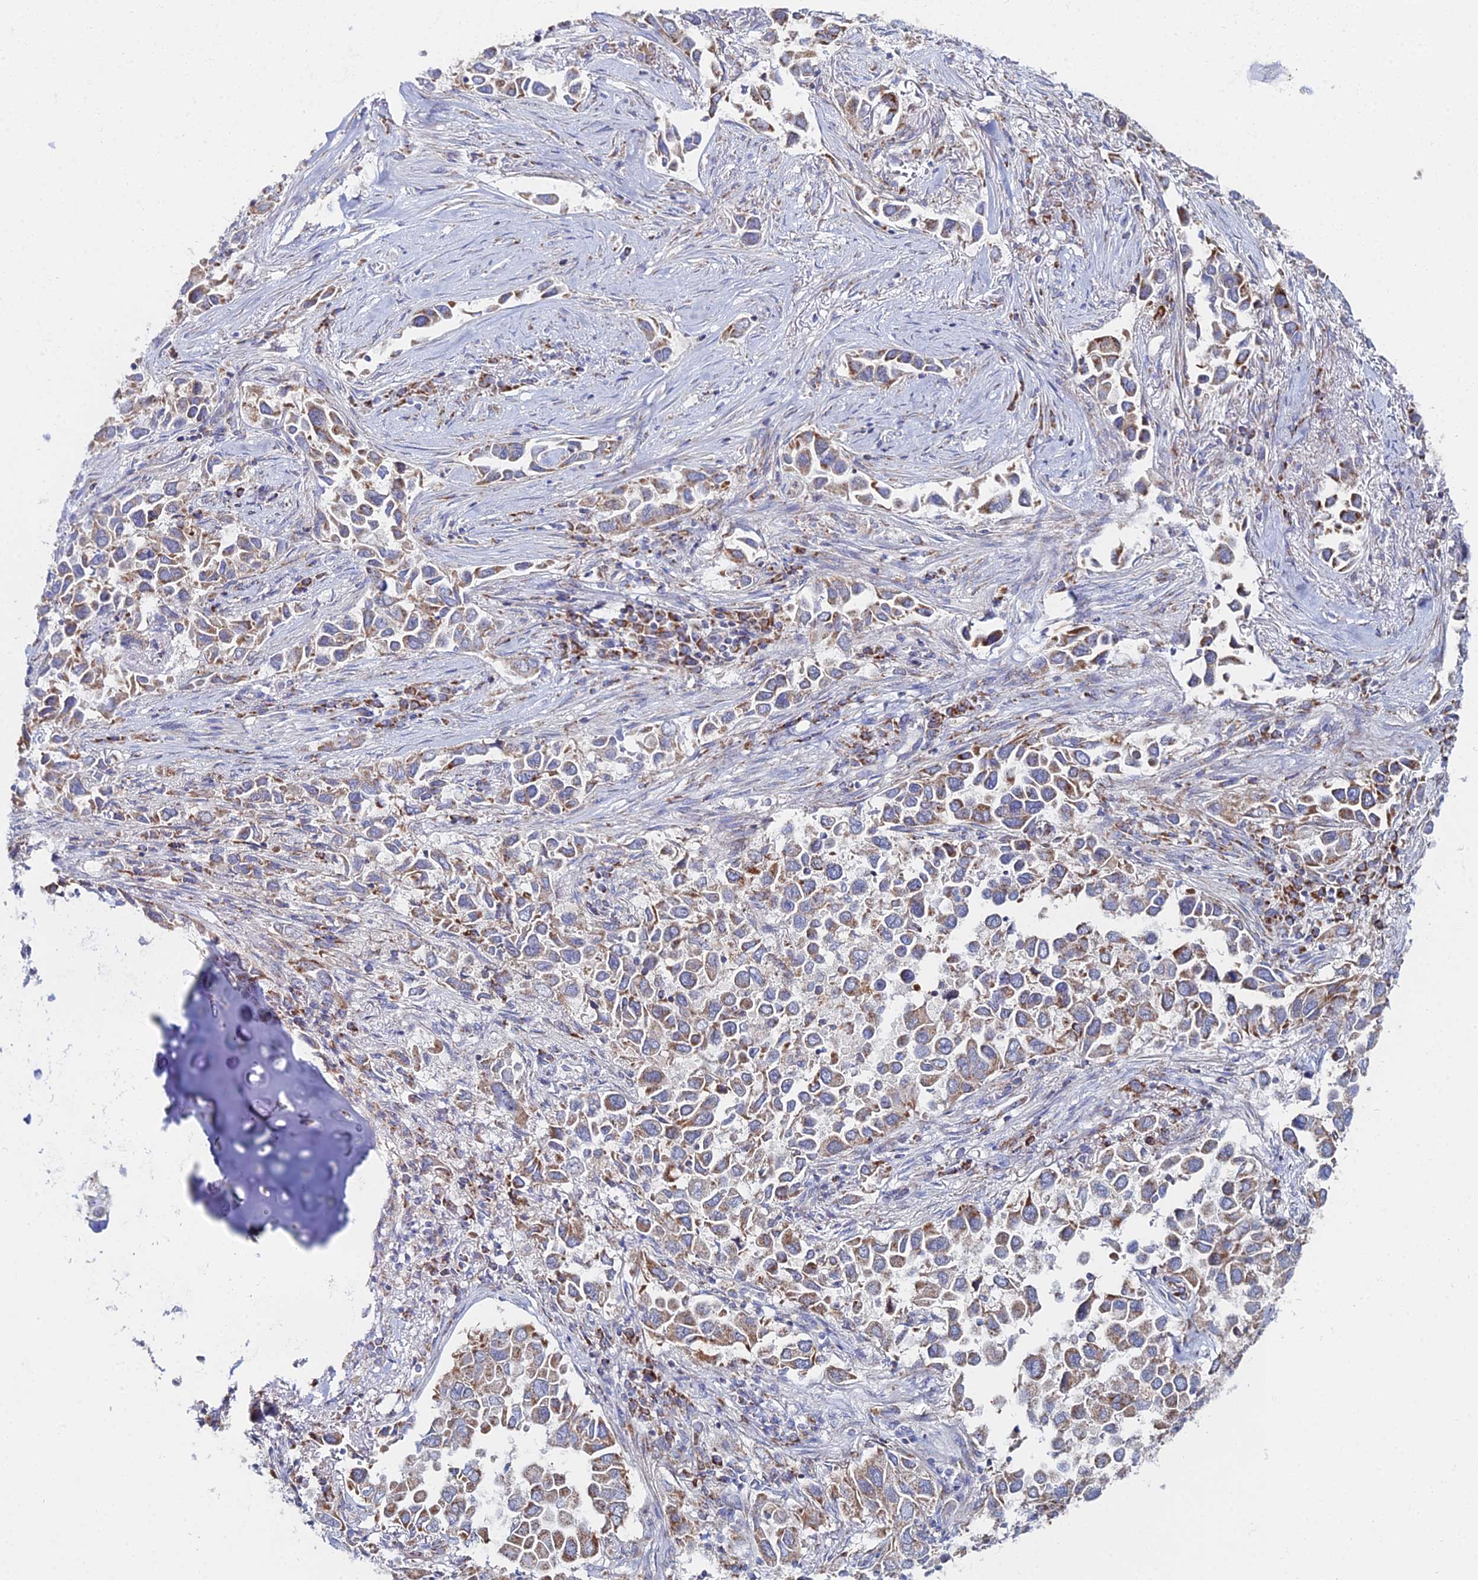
{"staining": {"intensity": "moderate", "quantity": ">75%", "location": "cytoplasmic/membranous"}, "tissue": "lung cancer", "cell_type": "Tumor cells", "image_type": "cancer", "snomed": [{"axis": "morphology", "description": "Adenocarcinoma, NOS"}, {"axis": "topography", "description": "Lung"}], "caption": "Protein staining of lung adenocarcinoma tissue demonstrates moderate cytoplasmic/membranous positivity in approximately >75% of tumor cells.", "gene": "MPC1", "patient": {"sex": "female", "age": 76}}